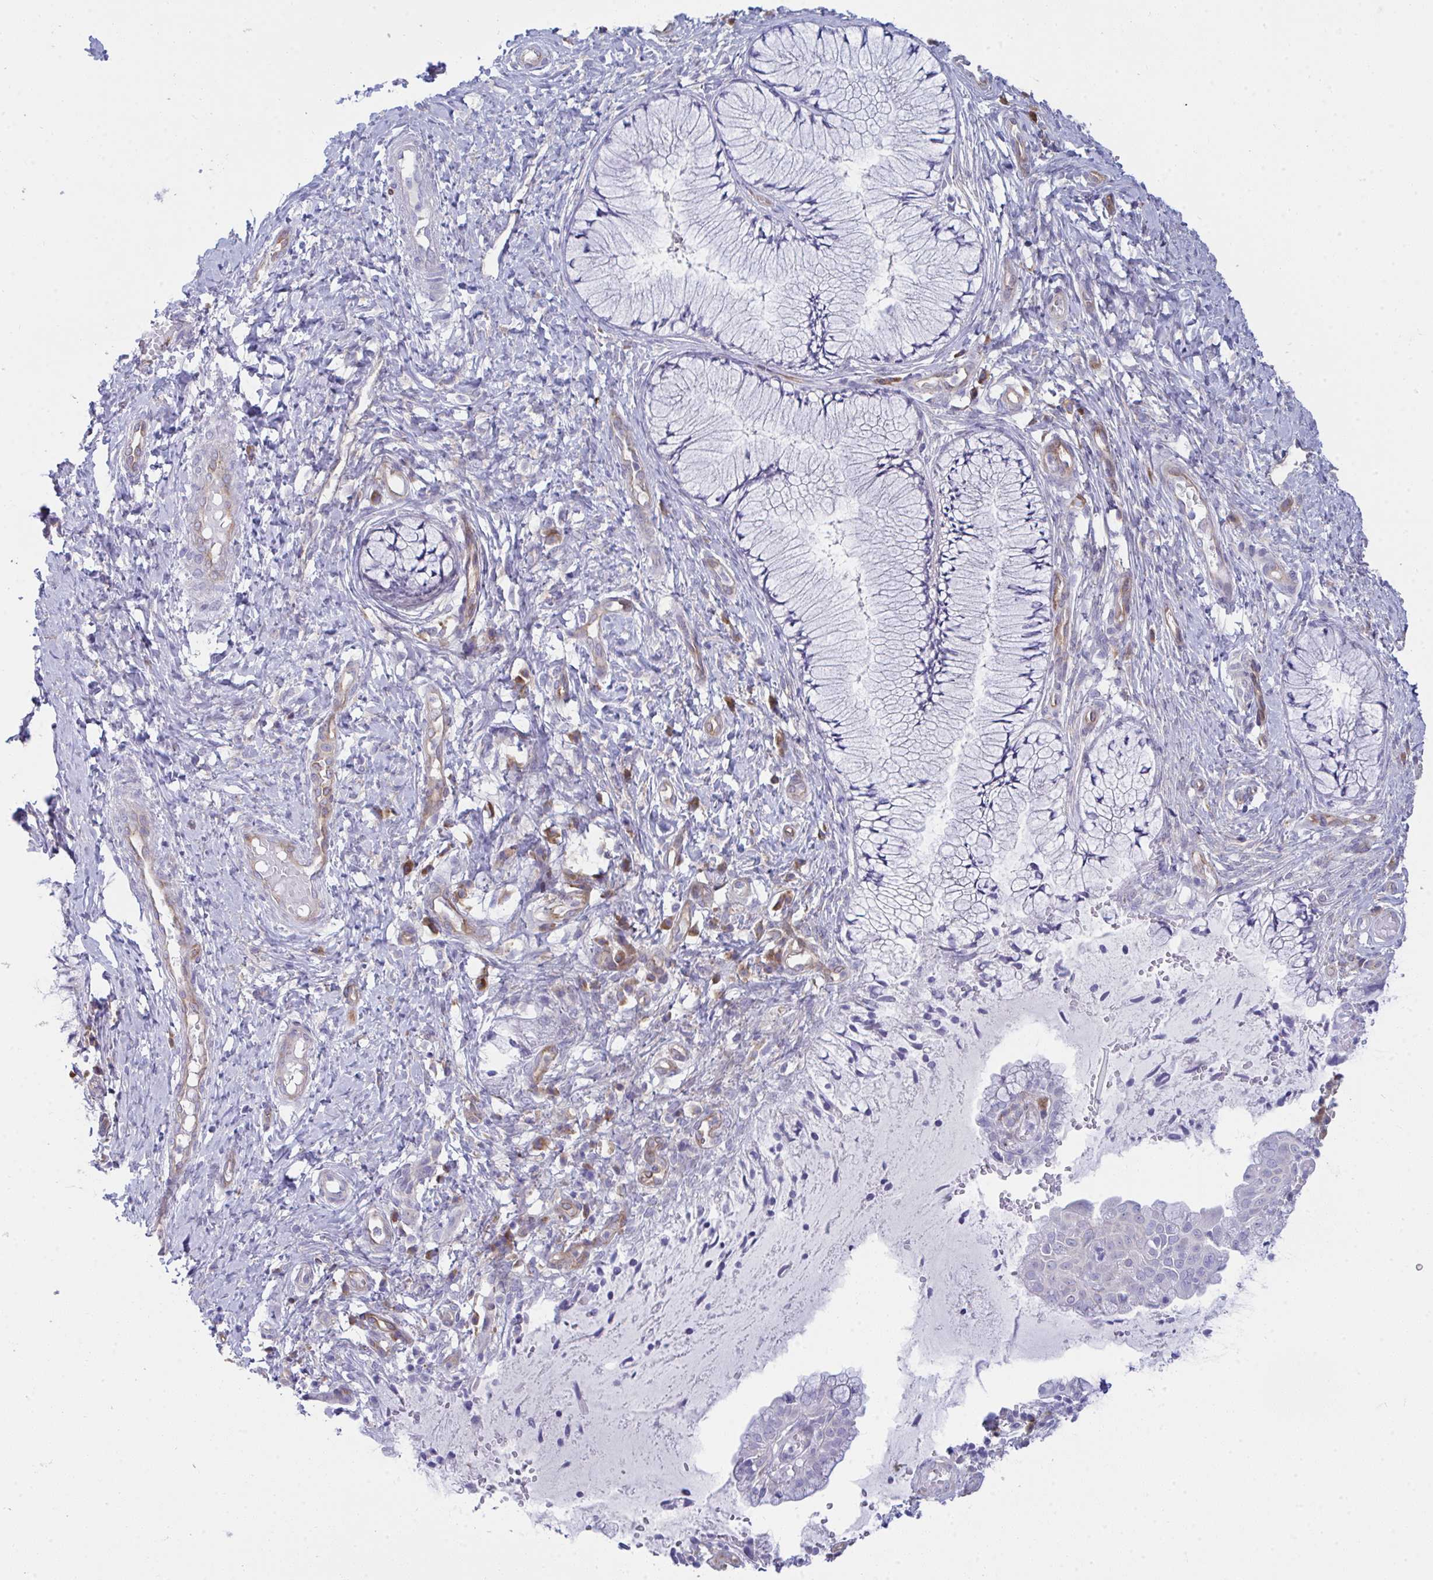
{"staining": {"intensity": "negative", "quantity": "none", "location": "none"}, "tissue": "cervix", "cell_type": "Glandular cells", "image_type": "normal", "snomed": [{"axis": "morphology", "description": "Normal tissue, NOS"}, {"axis": "topography", "description": "Cervix"}], "caption": "IHC micrograph of unremarkable human cervix stained for a protein (brown), which reveals no expression in glandular cells. (Stains: DAB (3,3'-diaminobenzidine) immunohistochemistry (IHC) with hematoxylin counter stain, Microscopy: brightfield microscopy at high magnification).", "gene": "GAB1", "patient": {"sex": "female", "age": 37}}